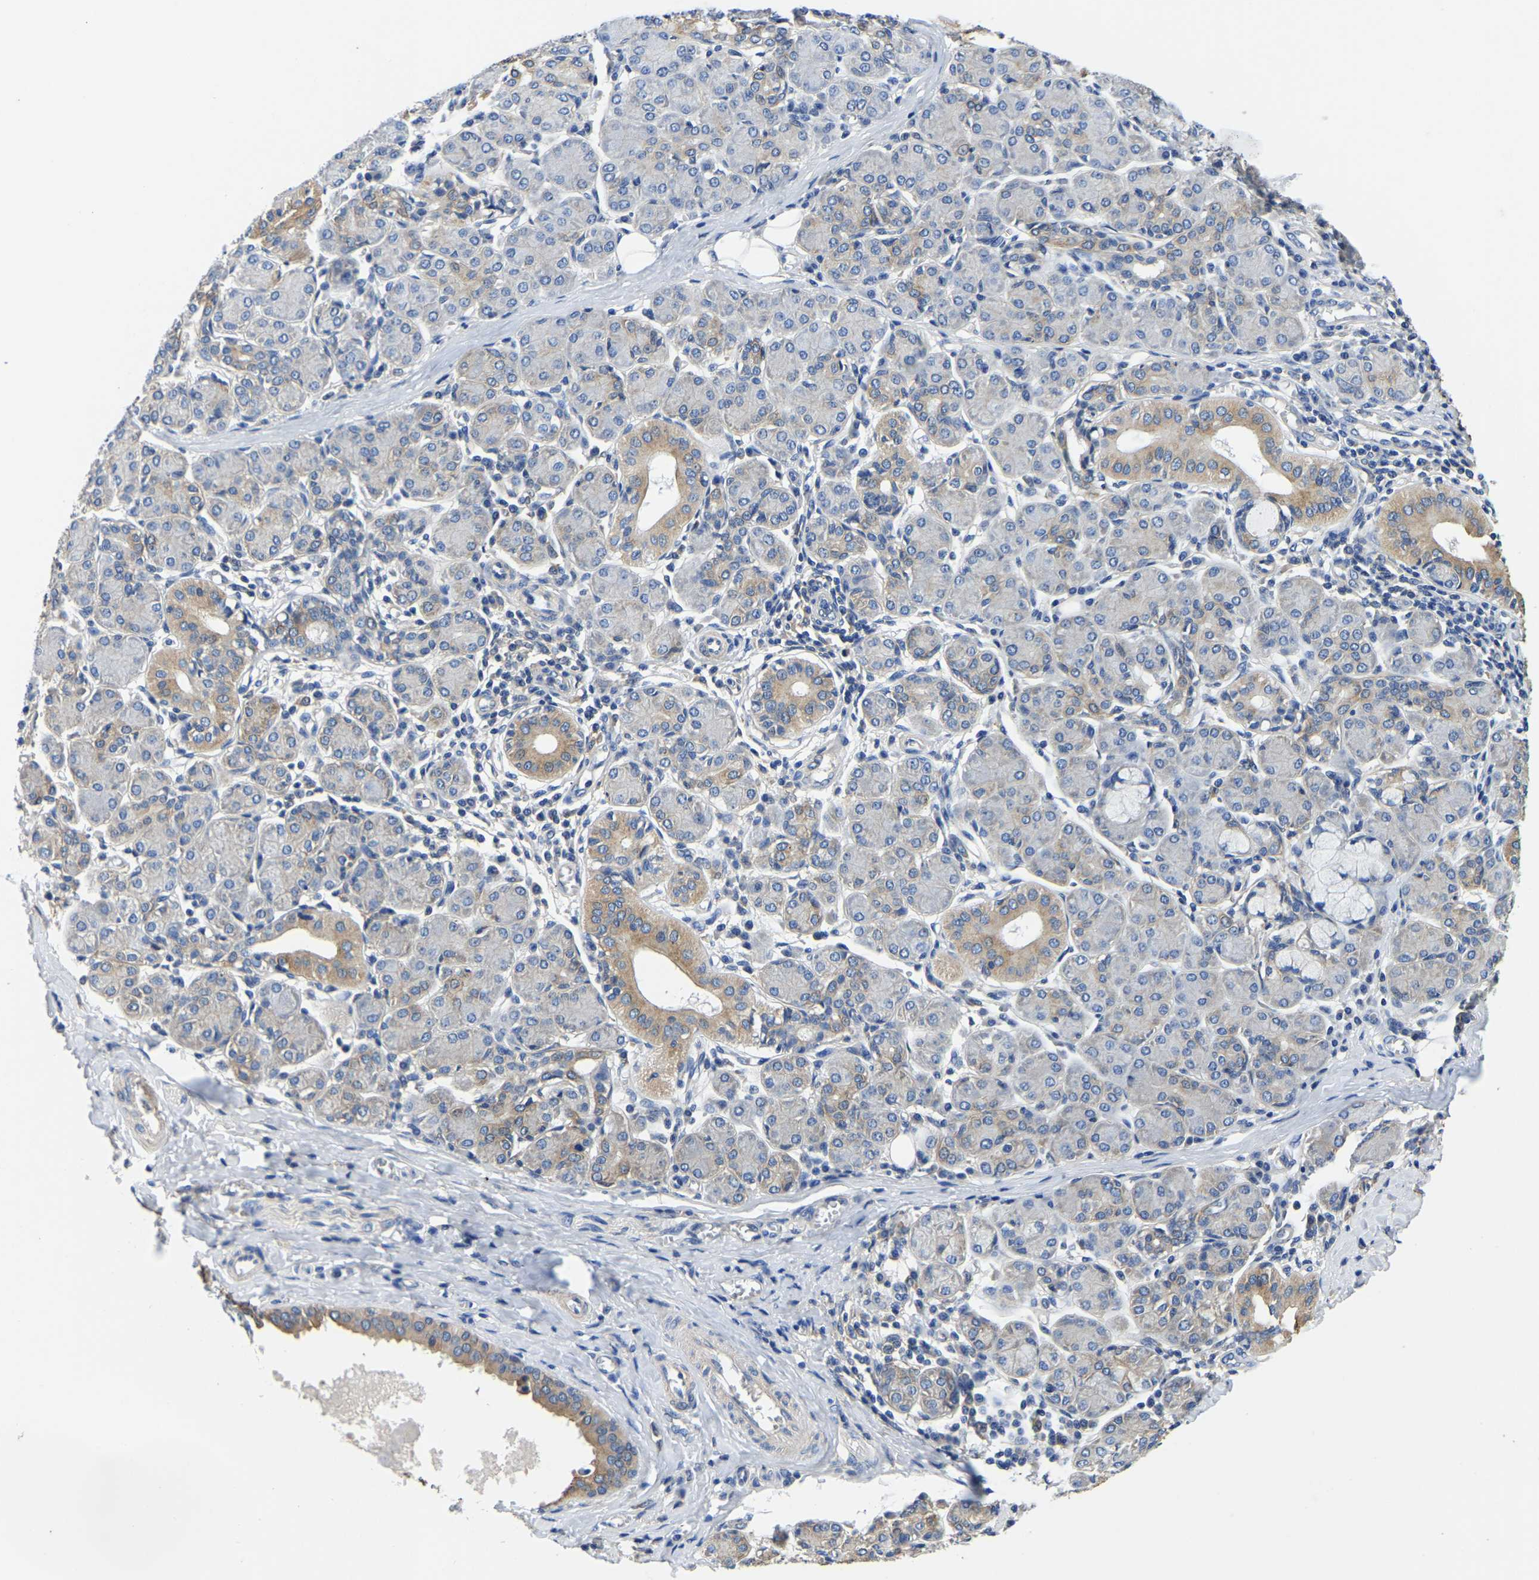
{"staining": {"intensity": "strong", "quantity": "<25%", "location": "cytoplasmic/membranous"}, "tissue": "salivary gland", "cell_type": "Glandular cells", "image_type": "normal", "snomed": [{"axis": "morphology", "description": "Normal tissue, NOS"}, {"axis": "morphology", "description": "Inflammation, NOS"}, {"axis": "topography", "description": "Lymph node"}, {"axis": "topography", "description": "Salivary gland"}], "caption": "IHC image of unremarkable salivary gland: salivary gland stained using immunohistochemistry shows medium levels of strong protein expression localized specifically in the cytoplasmic/membranous of glandular cells, appearing as a cytoplasmic/membranous brown color.", "gene": "STAT2", "patient": {"sex": "male", "age": 3}}